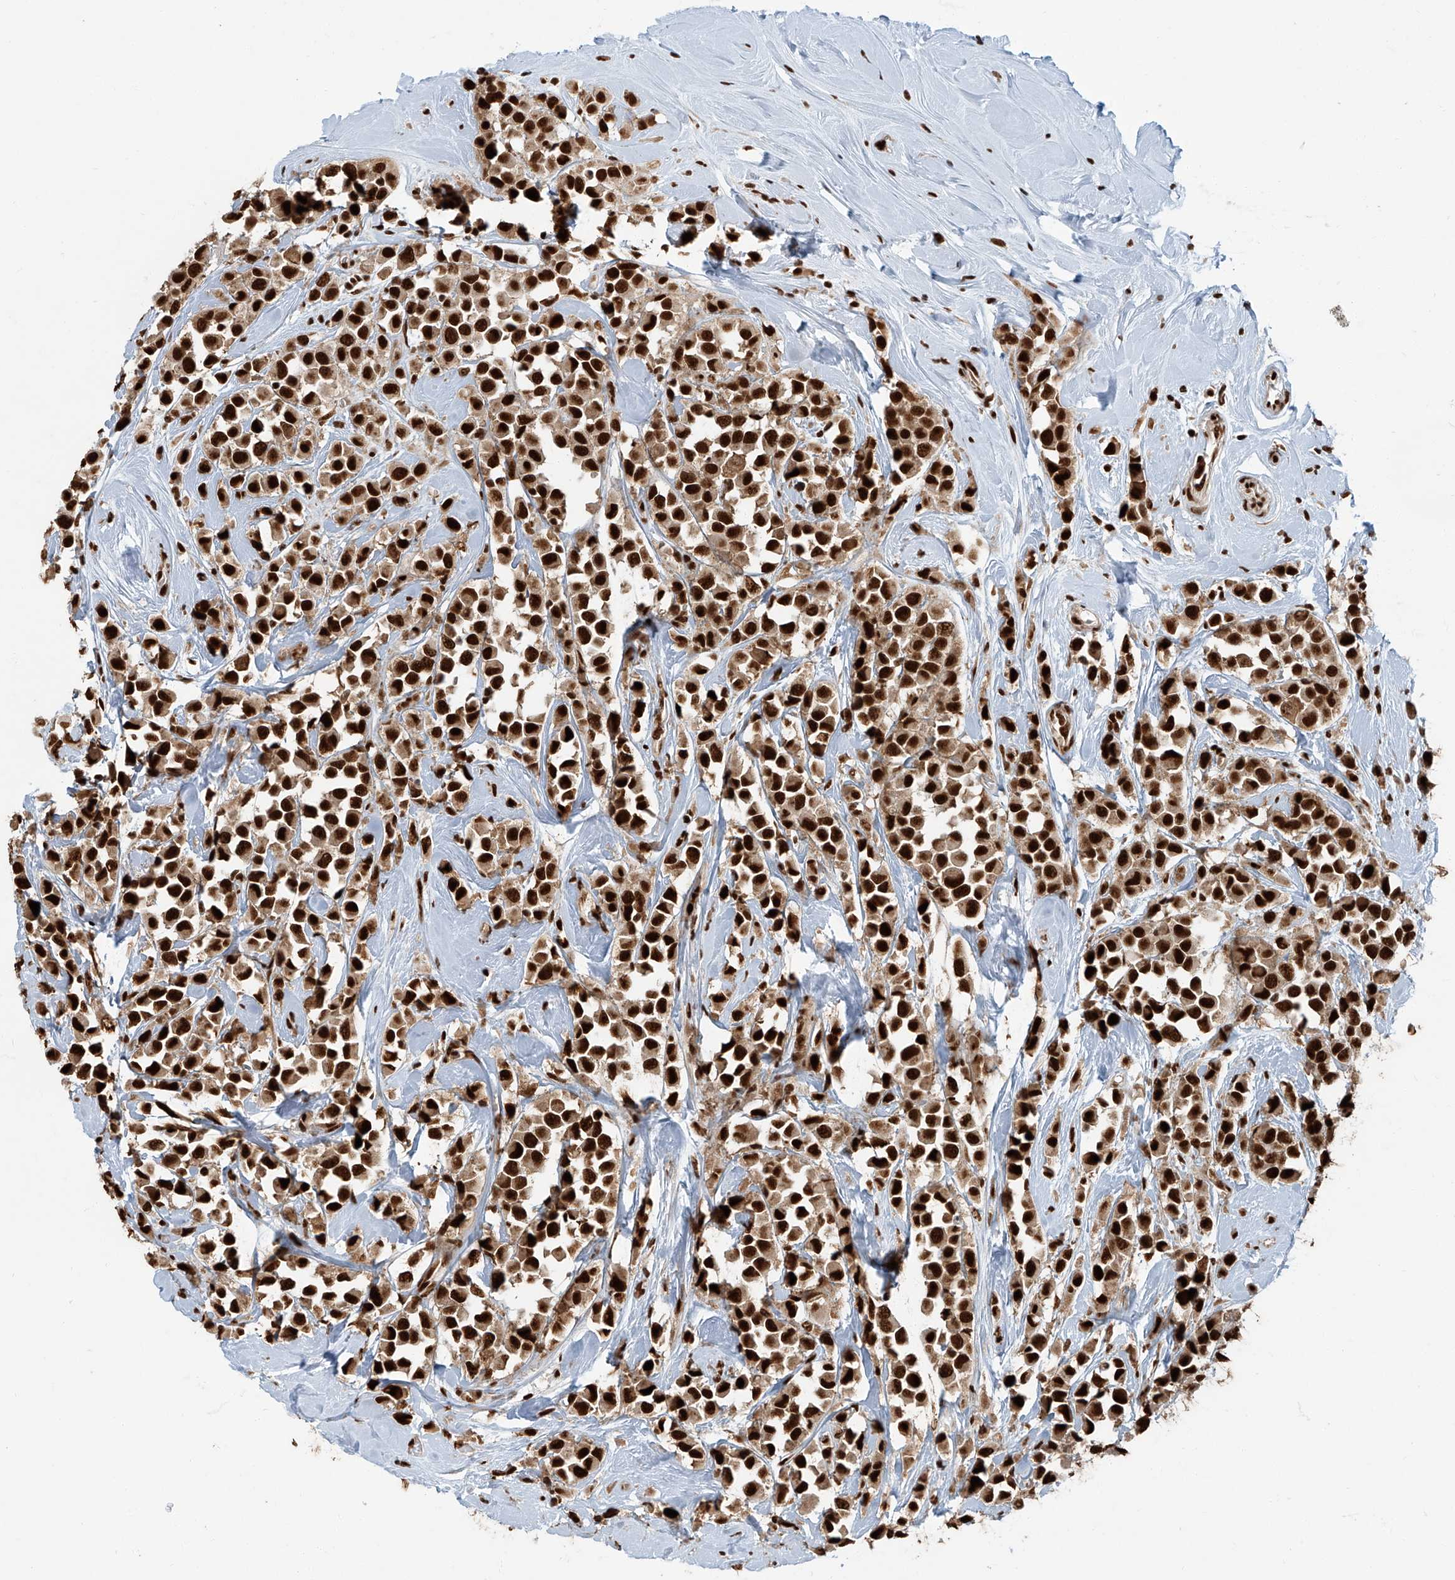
{"staining": {"intensity": "strong", "quantity": ">75%", "location": "nuclear"}, "tissue": "breast cancer", "cell_type": "Tumor cells", "image_type": "cancer", "snomed": [{"axis": "morphology", "description": "Duct carcinoma"}, {"axis": "topography", "description": "Breast"}], "caption": "Breast cancer stained with a brown dye shows strong nuclear positive staining in approximately >75% of tumor cells.", "gene": "FAM193B", "patient": {"sex": "female", "age": 61}}